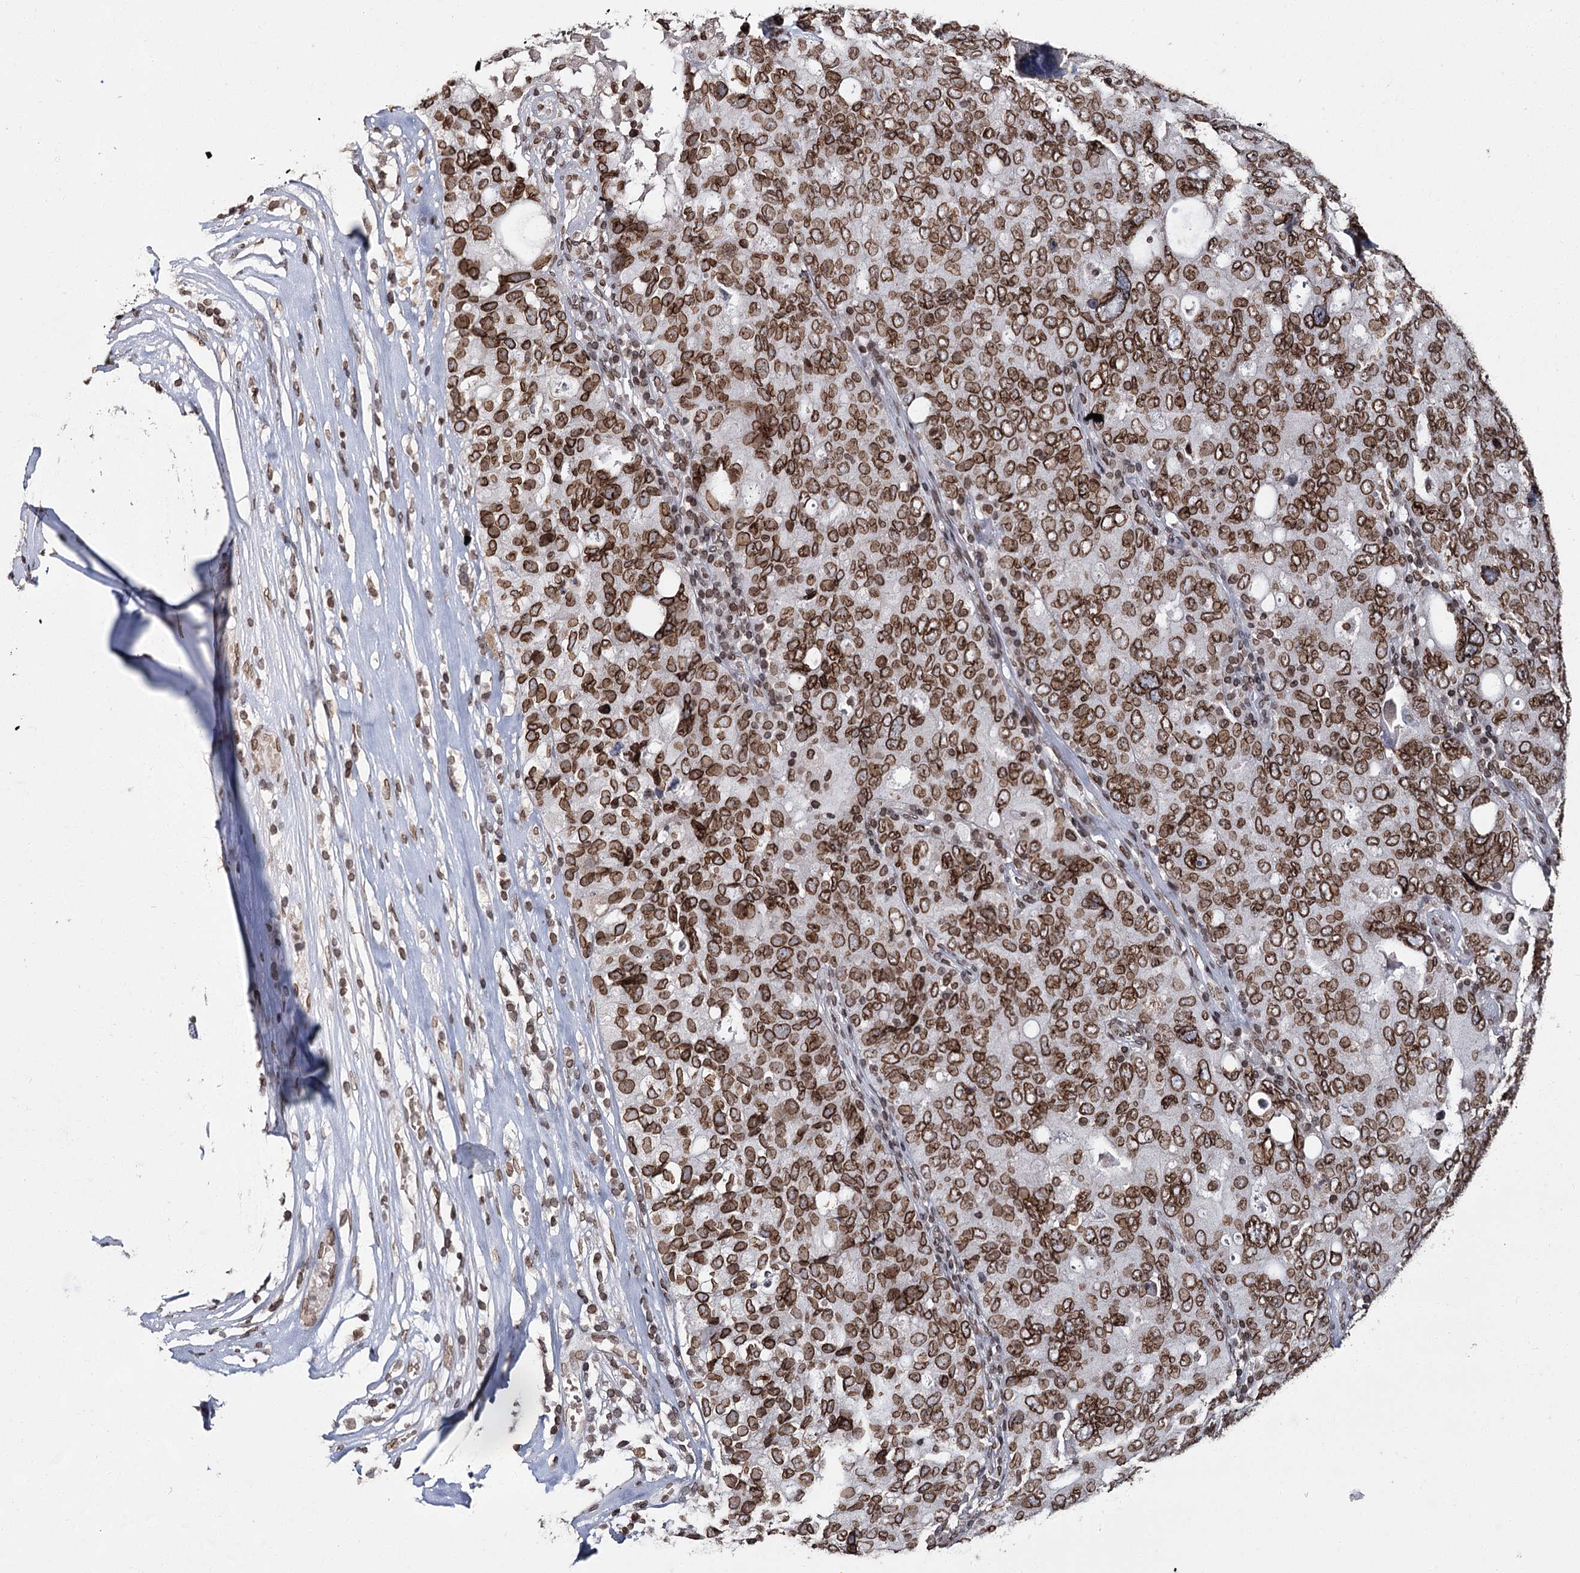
{"staining": {"intensity": "moderate", "quantity": ">75%", "location": "cytoplasmic/membranous,nuclear"}, "tissue": "ovarian cancer", "cell_type": "Tumor cells", "image_type": "cancer", "snomed": [{"axis": "morphology", "description": "Carcinoma, endometroid"}, {"axis": "topography", "description": "Ovary"}], "caption": "Moderate cytoplasmic/membranous and nuclear protein staining is seen in approximately >75% of tumor cells in ovarian endometroid carcinoma.", "gene": "KIAA0930", "patient": {"sex": "female", "age": 62}}